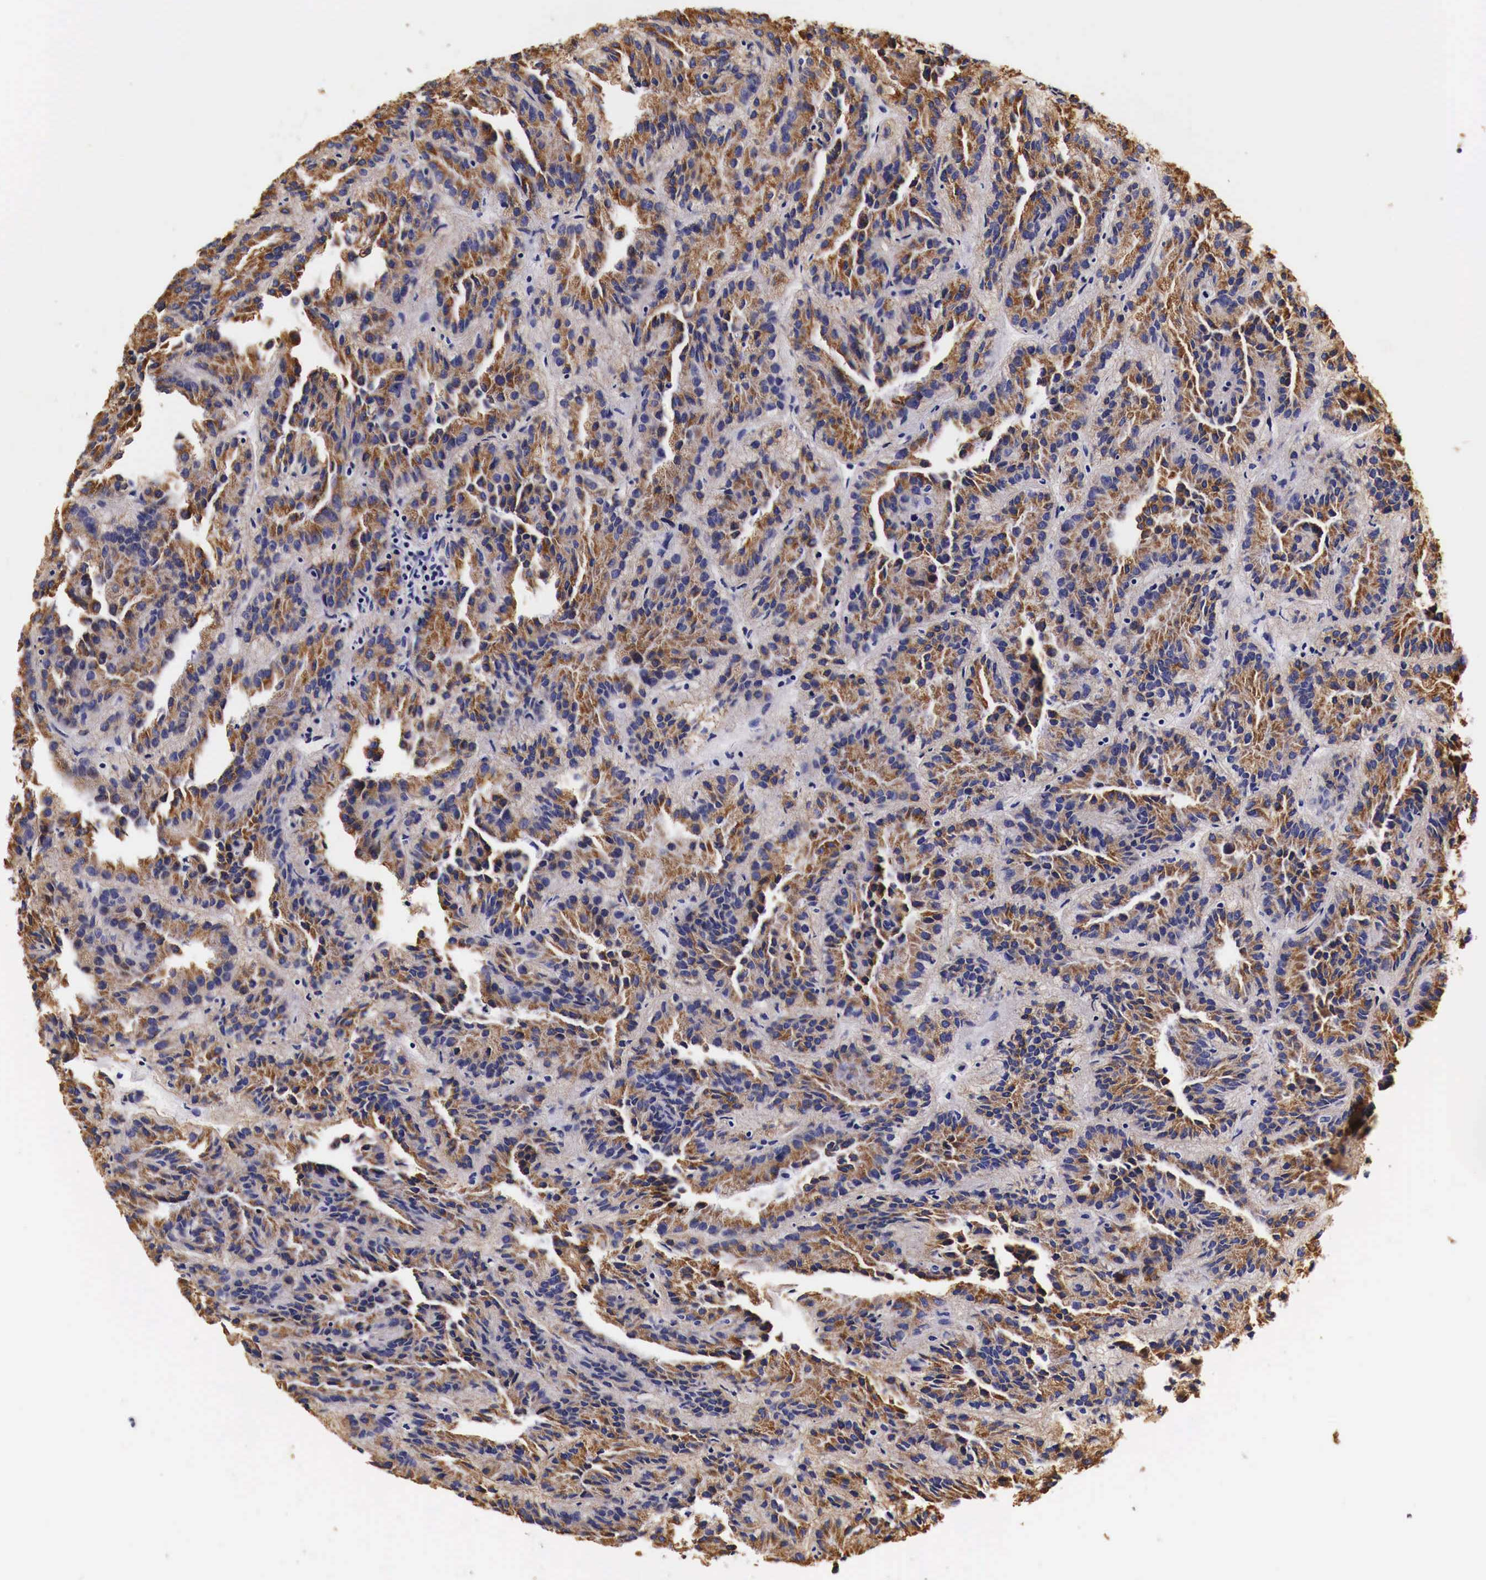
{"staining": {"intensity": "strong", "quantity": ">75%", "location": "cytoplasmic/membranous"}, "tissue": "renal cancer", "cell_type": "Tumor cells", "image_type": "cancer", "snomed": [{"axis": "morphology", "description": "Adenocarcinoma, NOS"}, {"axis": "topography", "description": "Kidney"}], "caption": "Tumor cells exhibit high levels of strong cytoplasmic/membranous staining in about >75% of cells in human renal cancer.", "gene": "LAMB2", "patient": {"sex": "male", "age": 46}}